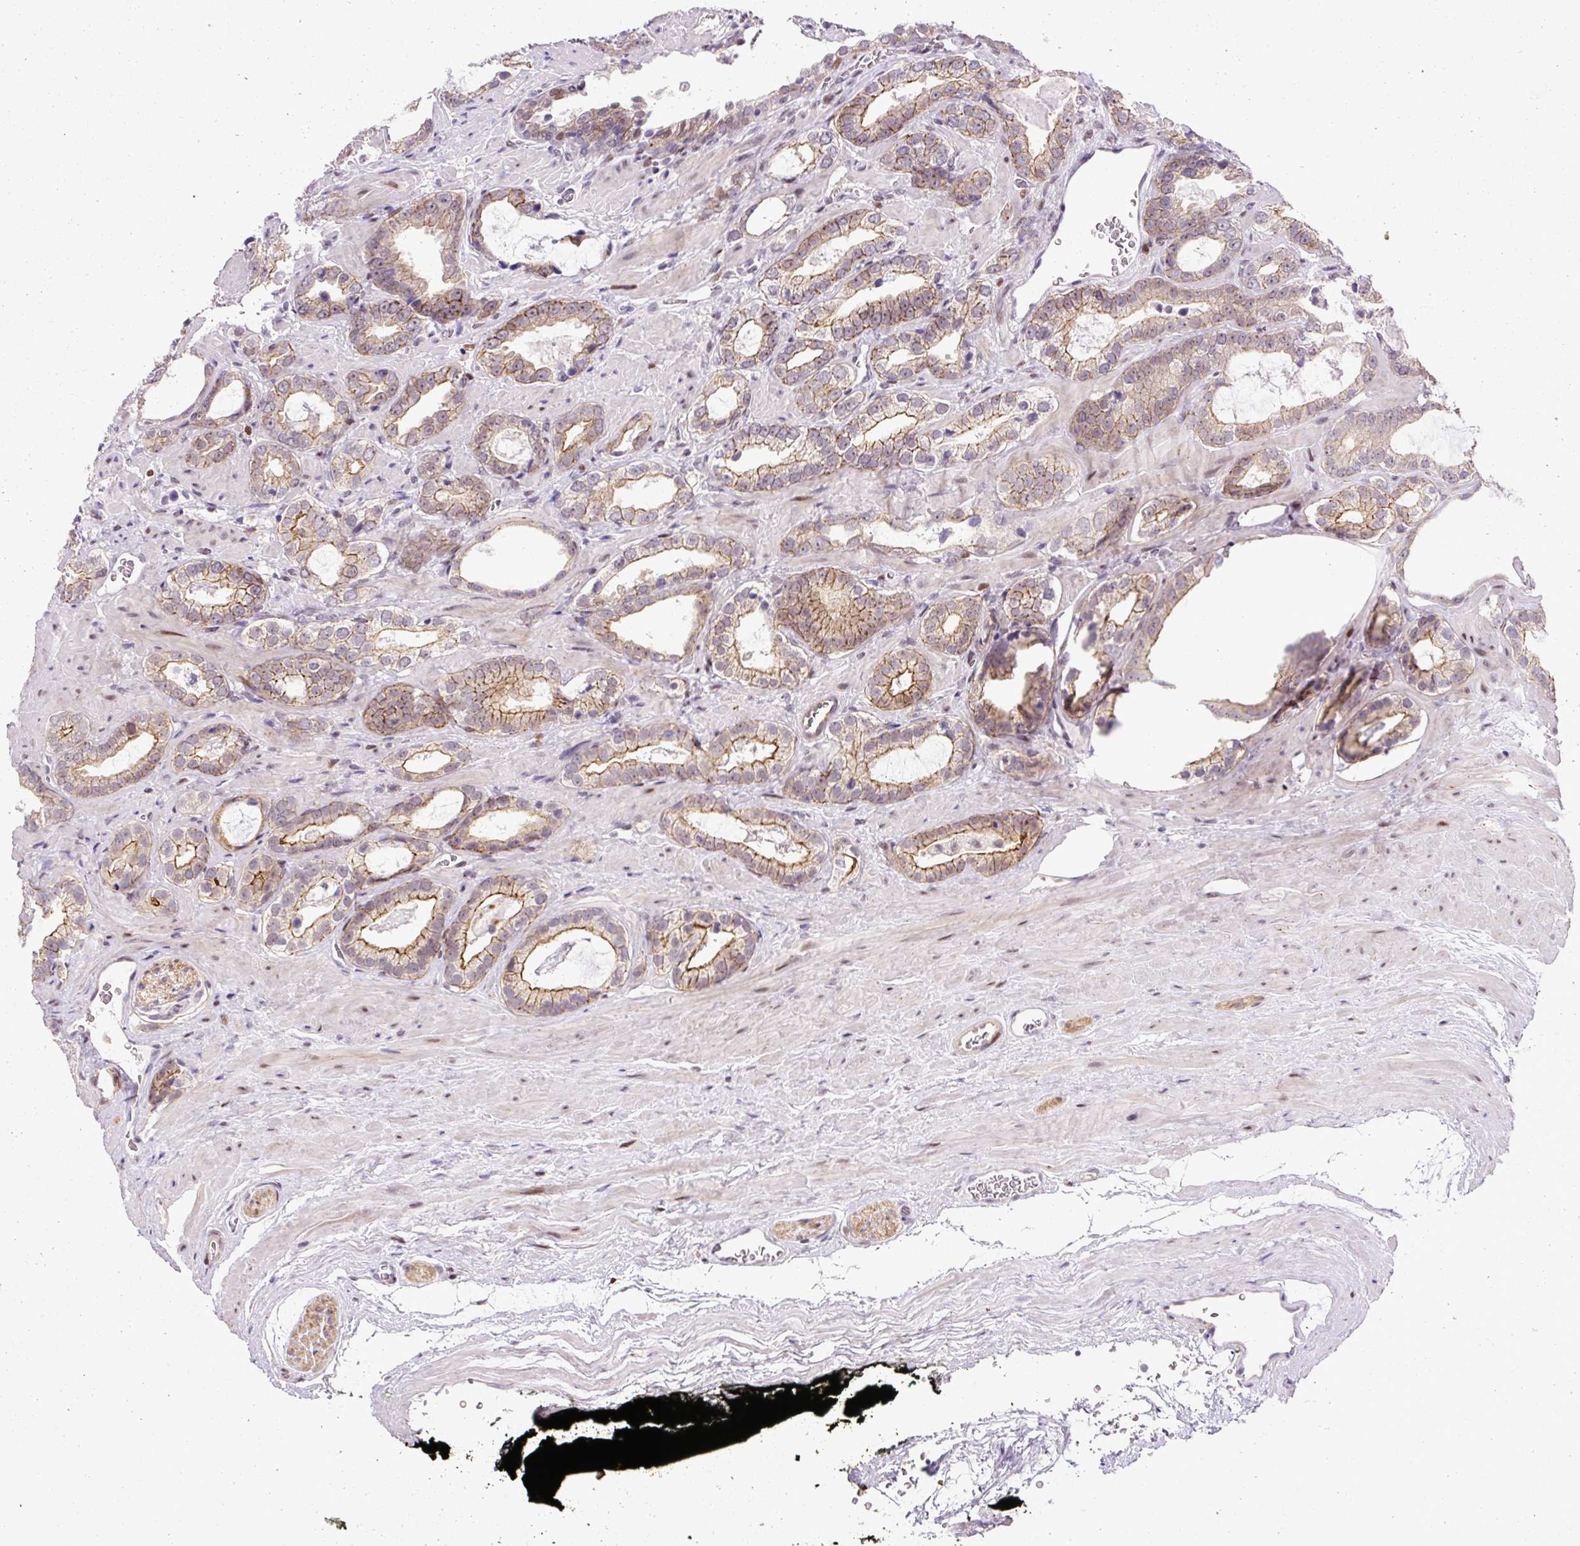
{"staining": {"intensity": "moderate", "quantity": ">75%", "location": "cytoplasmic/membranous,nuclear"}, "tissue": "prostate cancer", "cell_type": "Tumor cells", "image_type": "cancer", "snomed": [{"axis": "morphology", "description": "Adenocarcinoma, Low grade"}, {"axis": "topography", "description": "Prostate"}], "caption": "About >75% of tumor cells in human prostate cancer (low-grade adenocarcinoma) reveal moderate cytoplasmic/membranous and nuclear protein positivity as visualized by brown immunohistochemical staining.", "gene": "ARHGEF18", "patient": {"sex": "male", "age": 62}}